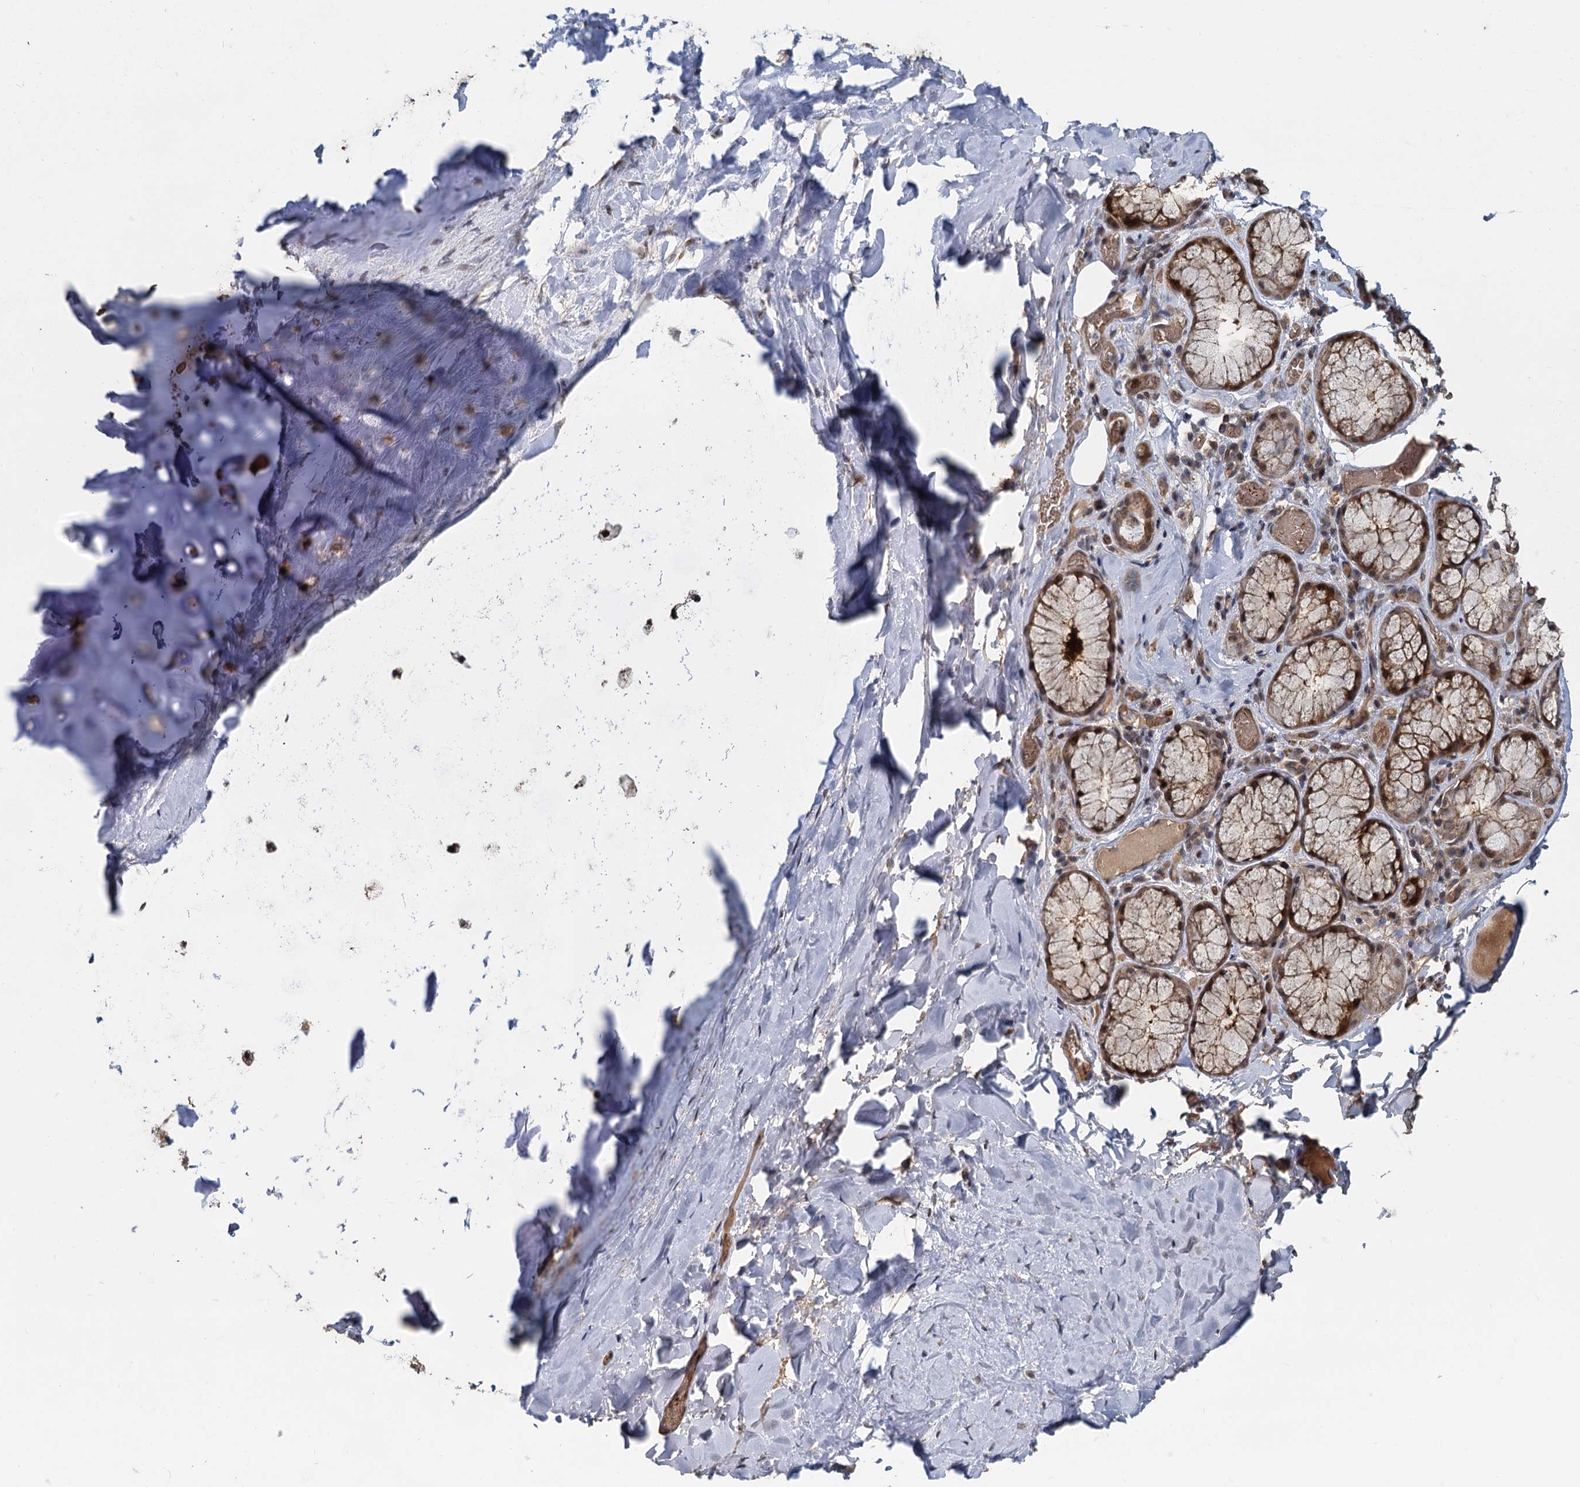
{"staining": {"intensity": "weak", "quantity": "<25%", "location": "nuclear"}, "tissue": "adipose tissue", "cell_type": "Adipocytes", "image_type": "normal", "snomed": [{"axis": "morphology", "description": "Normal tissue, NOS"}, {"axis": "topography", "description": "Lymph node"}, {"axis": "topography", "description": "Cartilage tissue"}, {"axis": "topography", "description": "Bronchus"}], "caption": "IHC of benign adipose tissue reveals no expression in adipocytes. Nuclei are stained in blue.", "gene": "FANCI", "patient": {"sex": "male", "age": 63}}